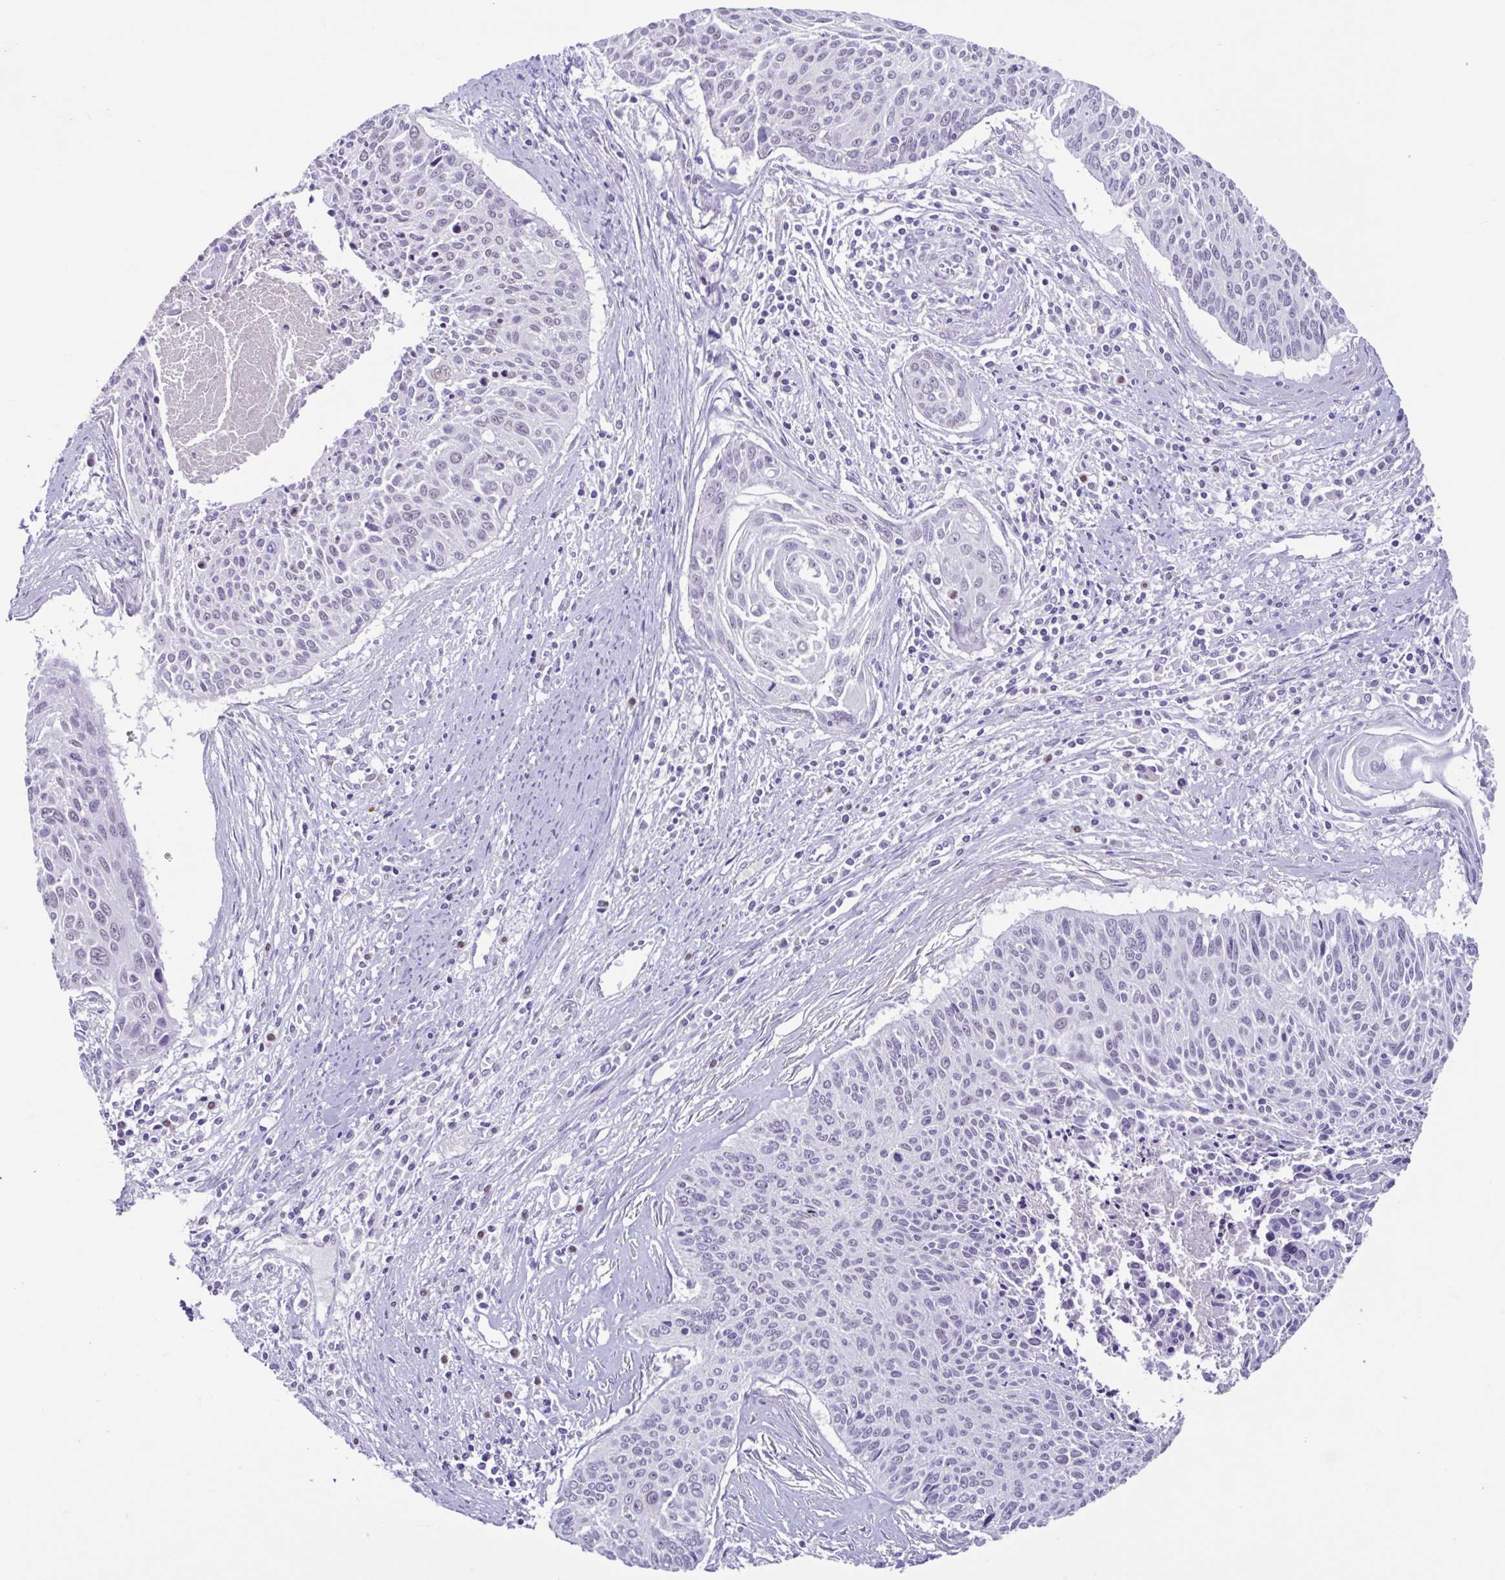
{"staining": {"intensity": "negative", "quantity": "none", "location": "none"}, "tissue": "cervical cancer", "cell_type": "Tumor cells", "image_type": "cancer", "snomed": [{"axis": "morphology", "description": "Squamous cell carcinoma, NOS"}, {"axis": "topography", "description": "Cervix"}], "caption": "This is an immunohistochemistry photomicrograph of human cervical cancer. There is no expression in tumor cells.", "gene": "ACTRT3", "patient": {"sex": "female", "age": 55}}